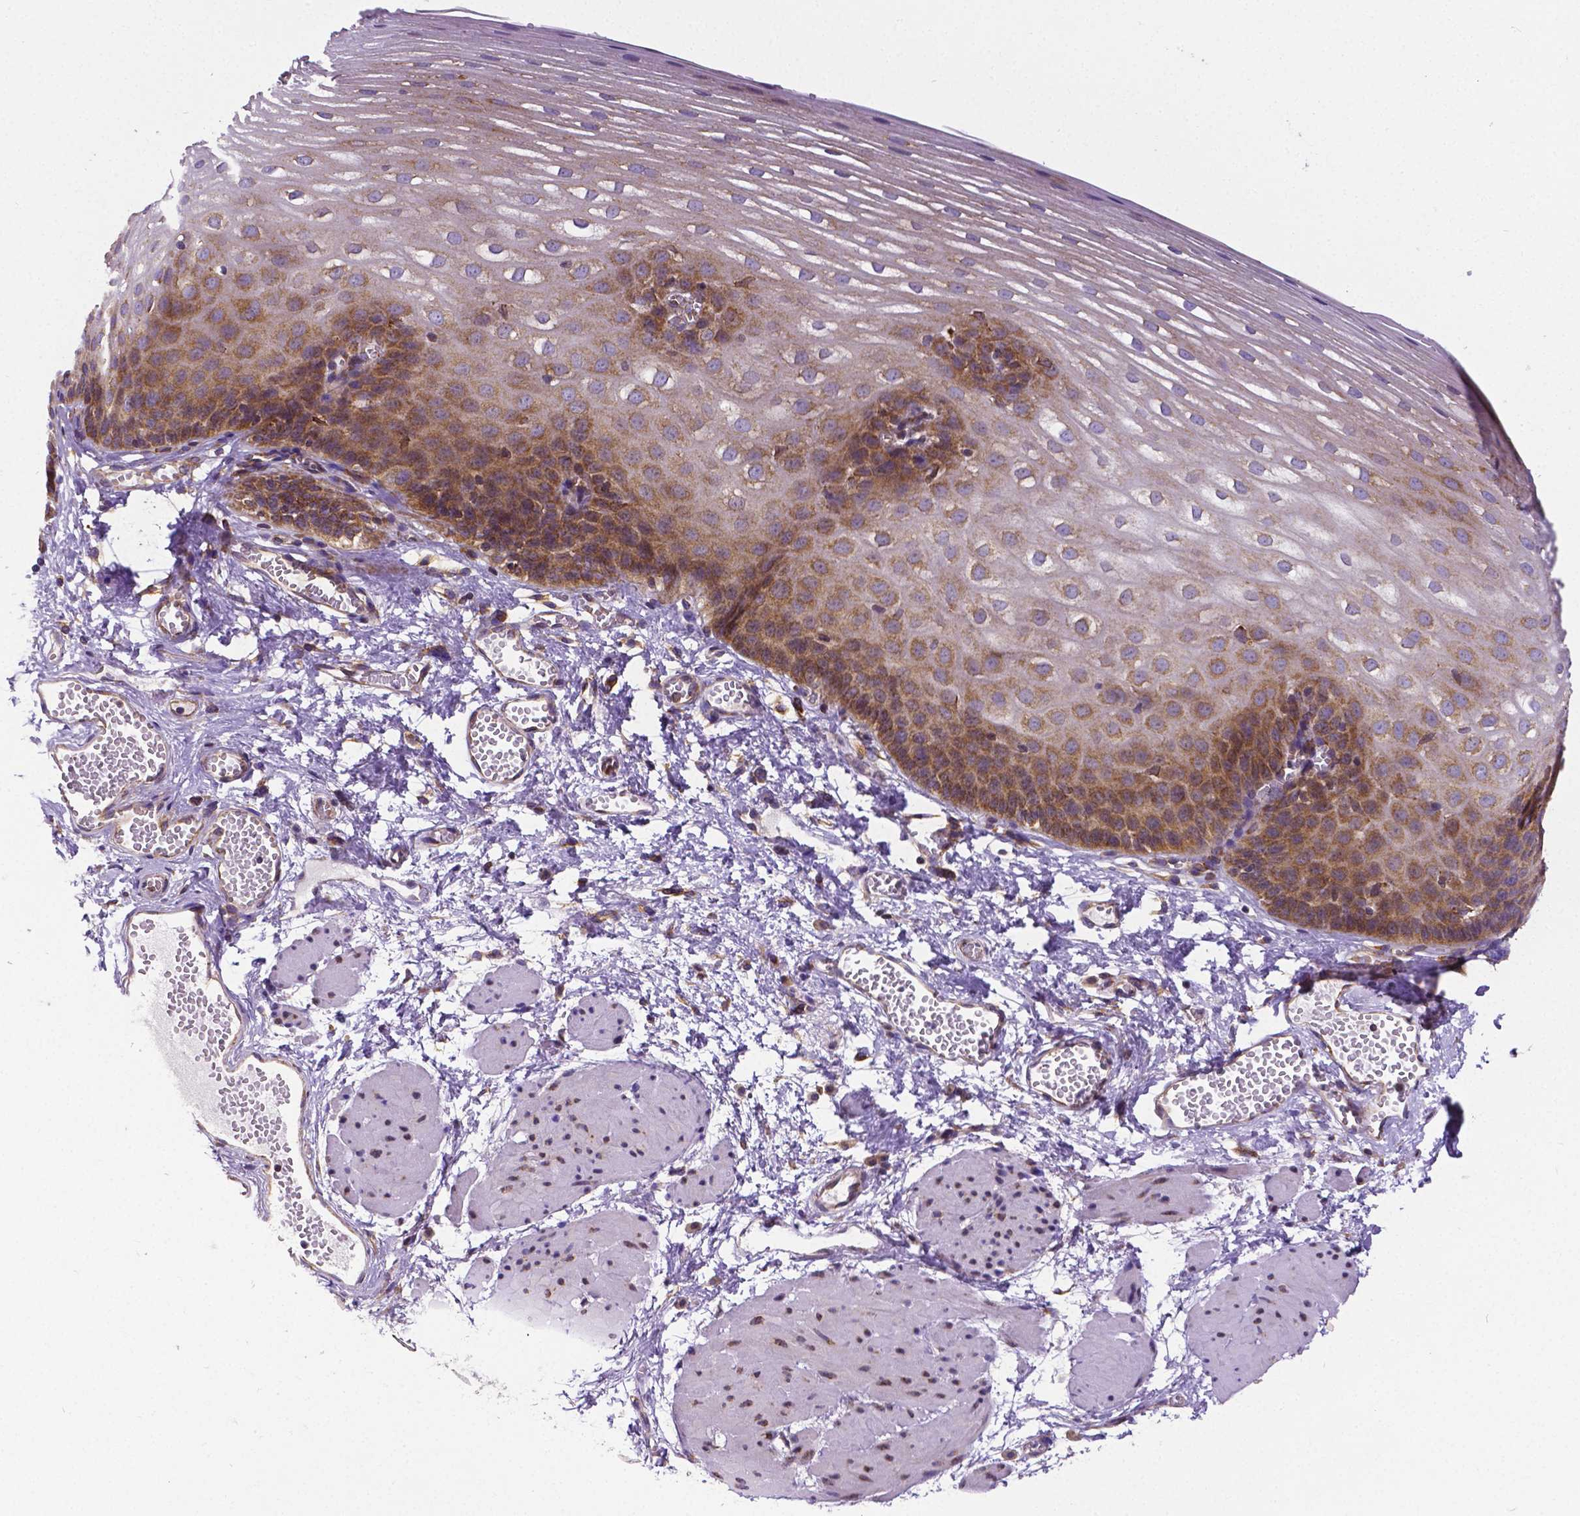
{"staining": {"intensity": "moderate", "quantity": "25%-75%", "location": "cytoplasmic/membranous"}, "tissue": "esophagus", "cell_type": "Squamous epithelial cells", "image_type": "normal", "snomed": [{"axis": "morphology", "description": "Normal tissue, NOS"}, {"axis": "topography", "description": "Esophagus"}], "caption": "Immunohistochemical staining of benign esophagus reveals medium levels of moderate cytoplasmic/membranous positivity in approximately 25%-75% of squamous epithelial cells. The protein is stained brown, and the nuclei are stained in blue (DAB IHC with brightfield microscopy, high magnification).", "gene": "MTDH", "patient": {"sex": "male", "age": 62}}